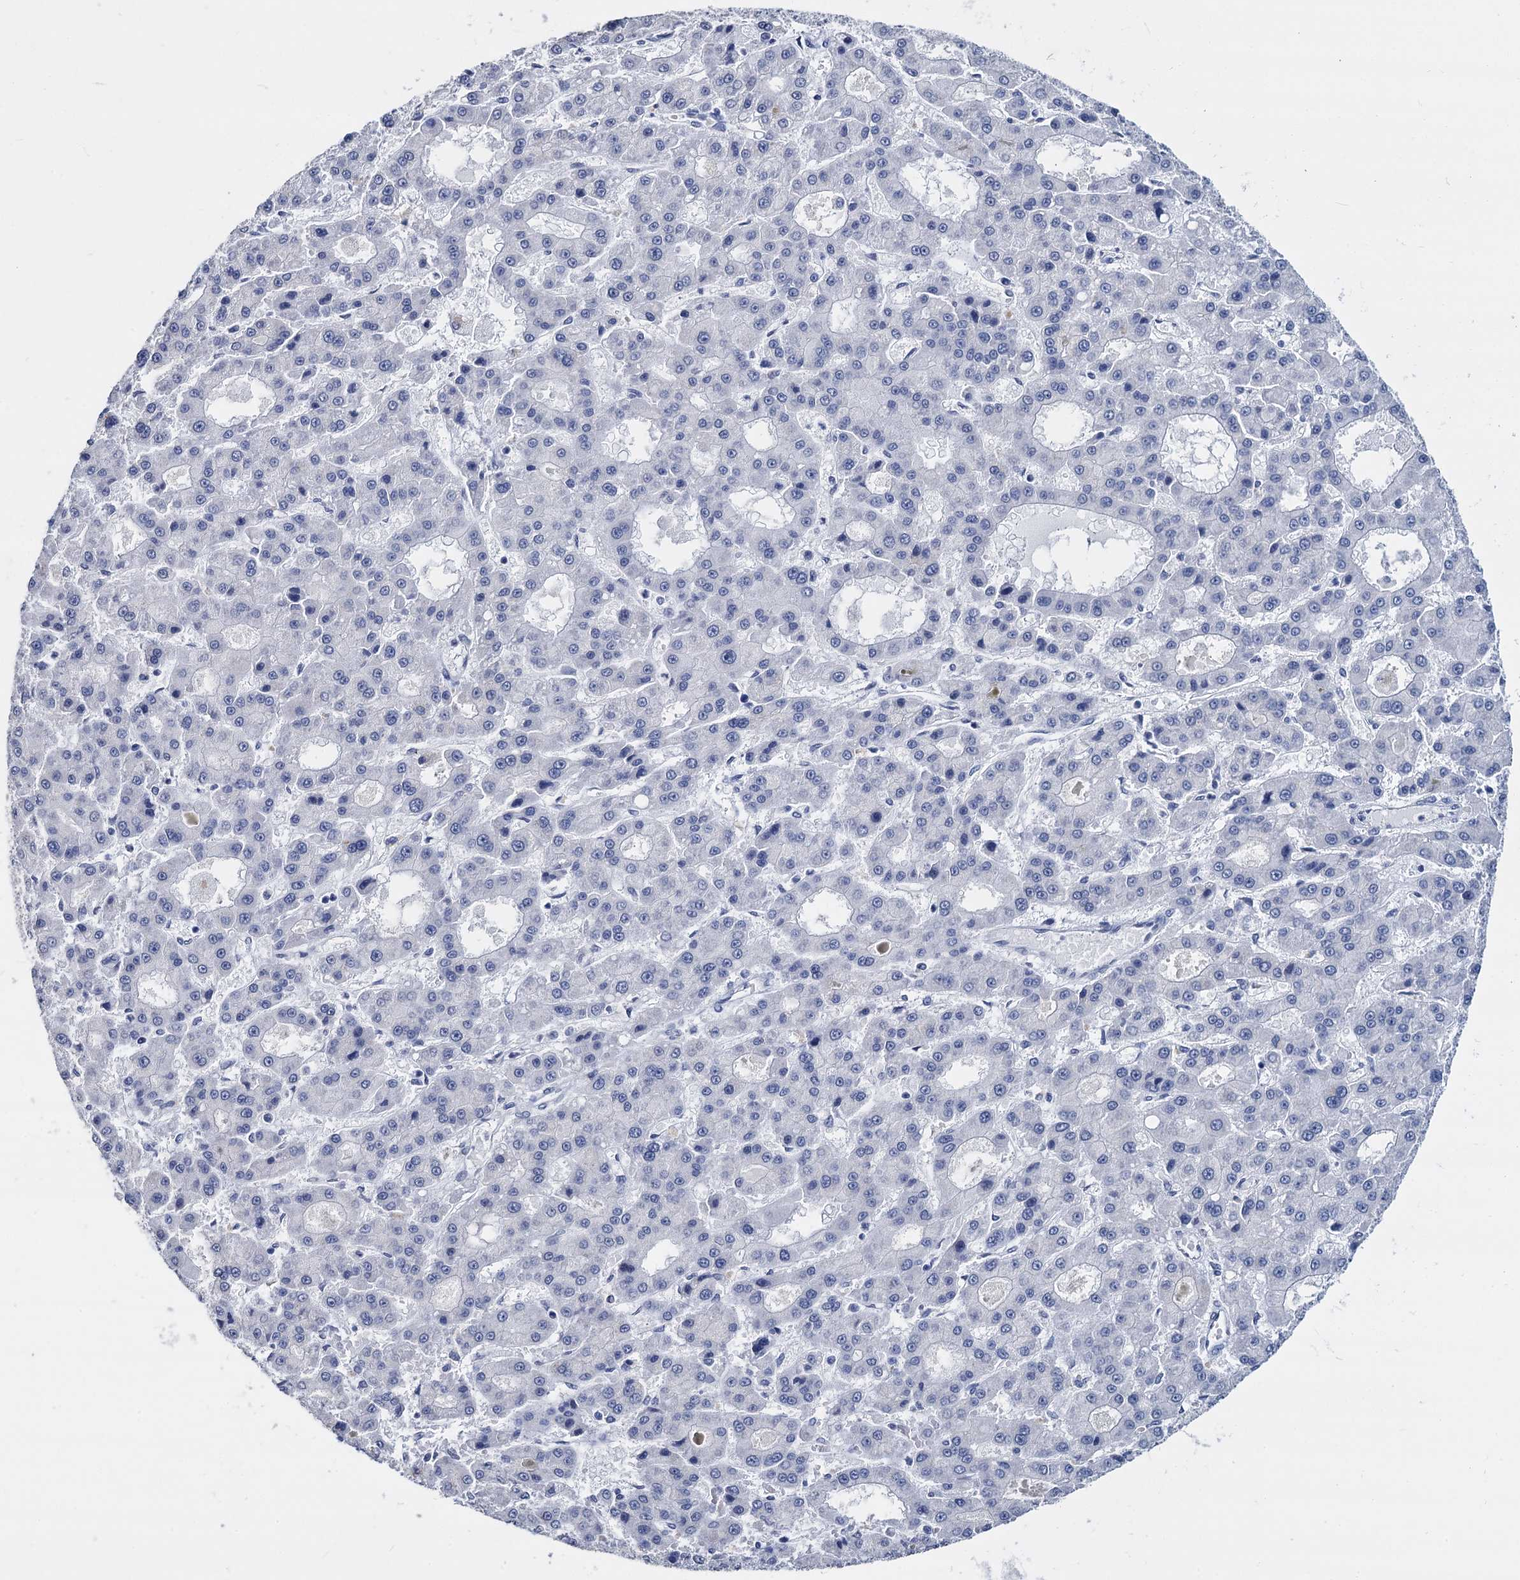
{"staining": {"intensity": "negative", "quantity": "none", "location": "none"}, "tissue": "liver cancer", "cell_type": "Tumor cells", "image_type": "cancer", "snomed": [{"axis": "morphology", "description": "Carcinoma, Hepatocellular, NOS"}, {"axis": "topography", "description": "Liver"}], "caption": "IHC of liver hepatocellular carcinoma shows no staining in tumor cells. The staining was performed using DAB to visualize the protein expression in brown, while the nuclei were stained in blue with hematoxylin (Magnification: 20x).", "gene": "MAGEA4", "patient": {"sex": "male", "age": 70}}